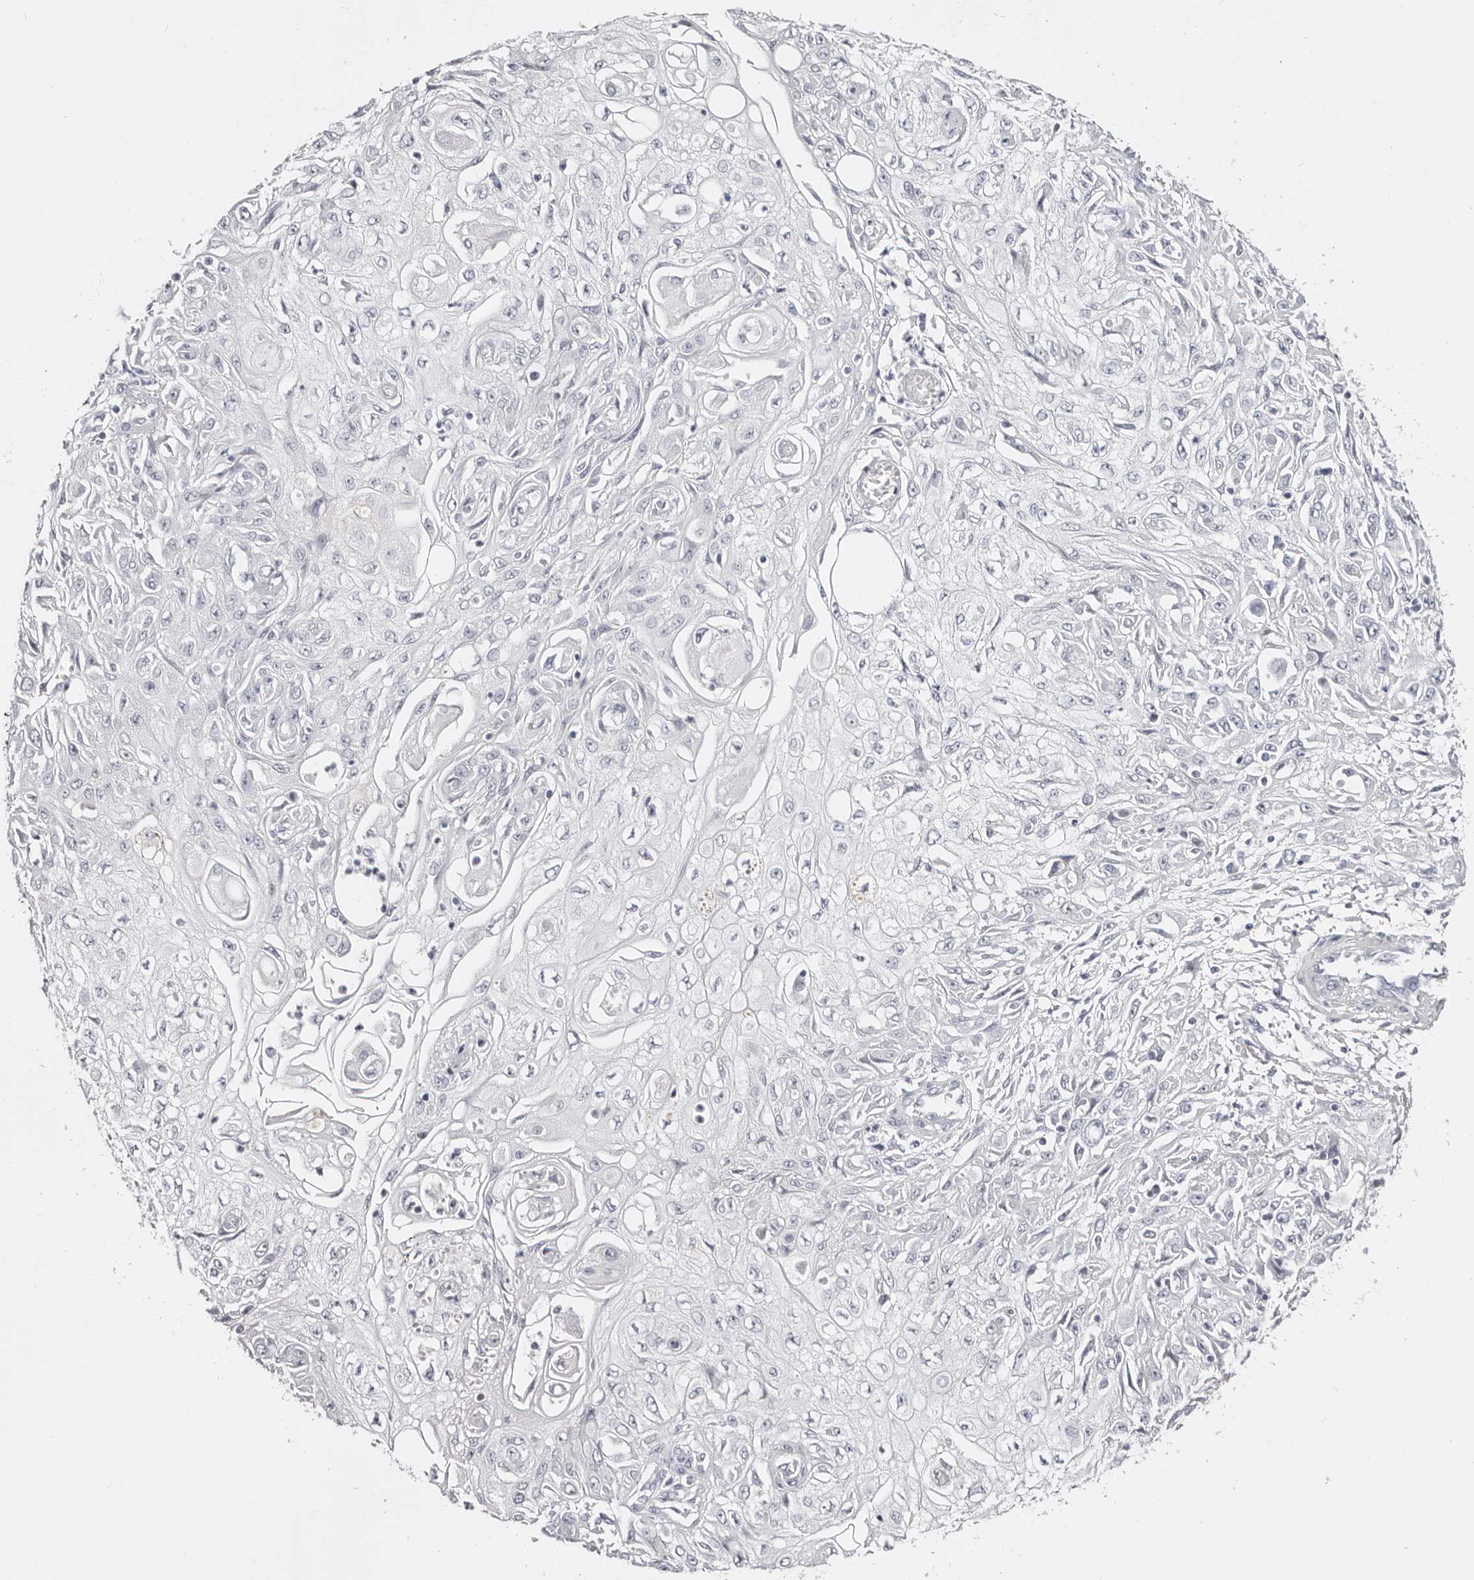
{"staining": {"intensity": "negative", "quantity": "none", "location": "none"}, "tissue": "skin cancer", "cell_type": "Tumor cells", "image_type": "cancer", "snomed": [{"axis": "morphology", "description": "Squamous cell carcinoma, NOS"}, {"axis": "morphology", "description": "Squamous cell carcinoma, metastatic, NOS"}, {"axis": "topography", "description": "Skin"}, {"axis": "topography", "description": "Lymph node"}], "caption": "DAB (3,3'-diaminobenzidine) immunohistochemical staining of human skin metastatic squamous cell carcinoma displays no significant positivity in tumor cells.", "gene": "AKNAD1", "patient": {"sex": "male", "age": 75}}